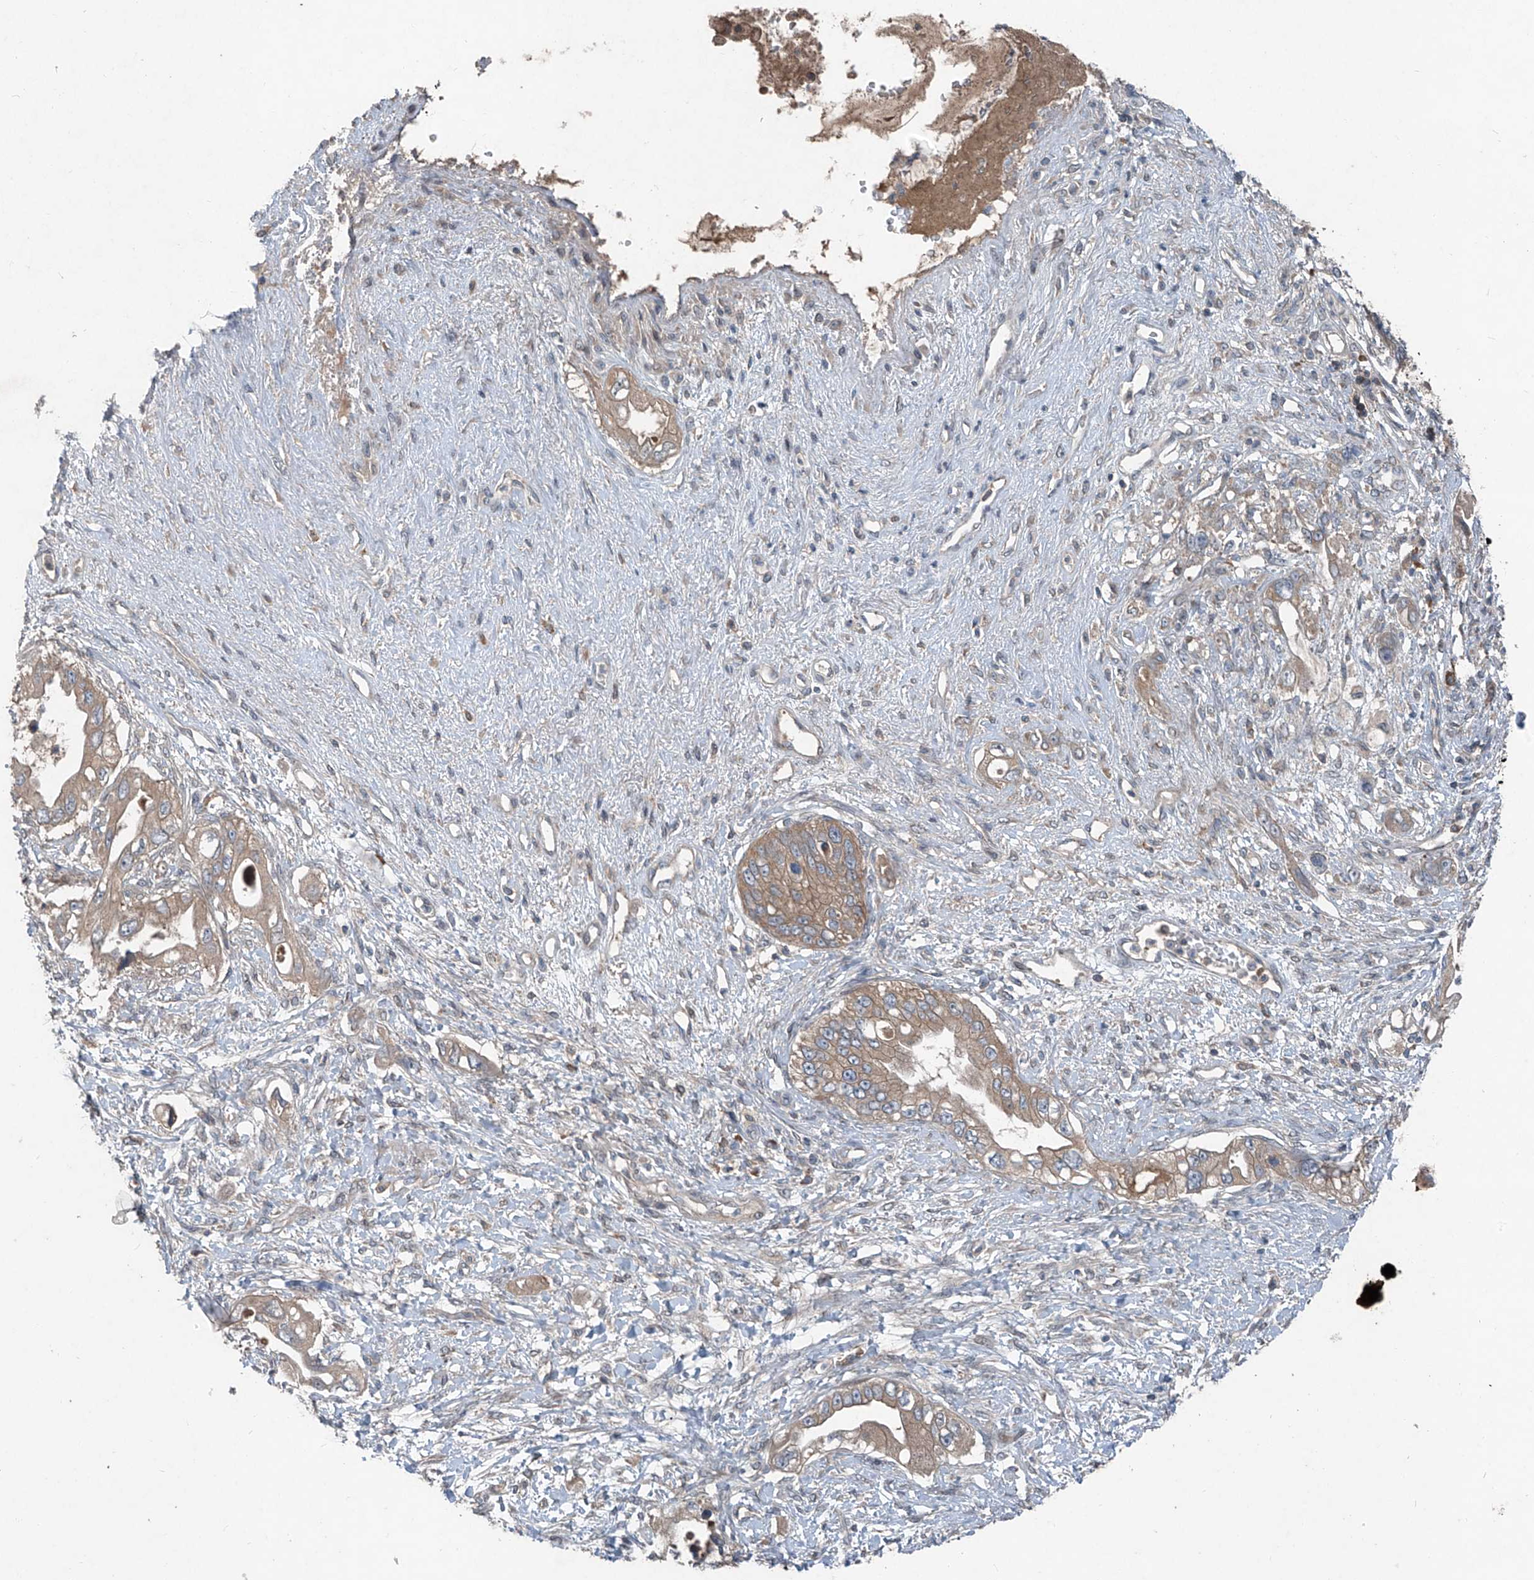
{"staining": {"intensity": "weak", "quantity": ">75%", "location": "cytoplasmic/membranous"}, "tissue": "pancreatic cancer", "cell_type": "Tumor cells", "image_type": "cancer", "snomed": [{"axis": "morphology", "description": "Inflammation, NOS"}, {"axis": "morphology", "description": "Adenocarcinoma, NOS"}, {"axis": "topography", "description": "Pancreas"}], "caption": "Pancreatic cancer (adenocarcinoma) tissue reveals weak cytoplasmic/membranous expression in about >75% of tumor cells, visualized by immunohistochemistry.", "gene": "FOXRED2", "patient": {"sex": "female", "age": 56}}